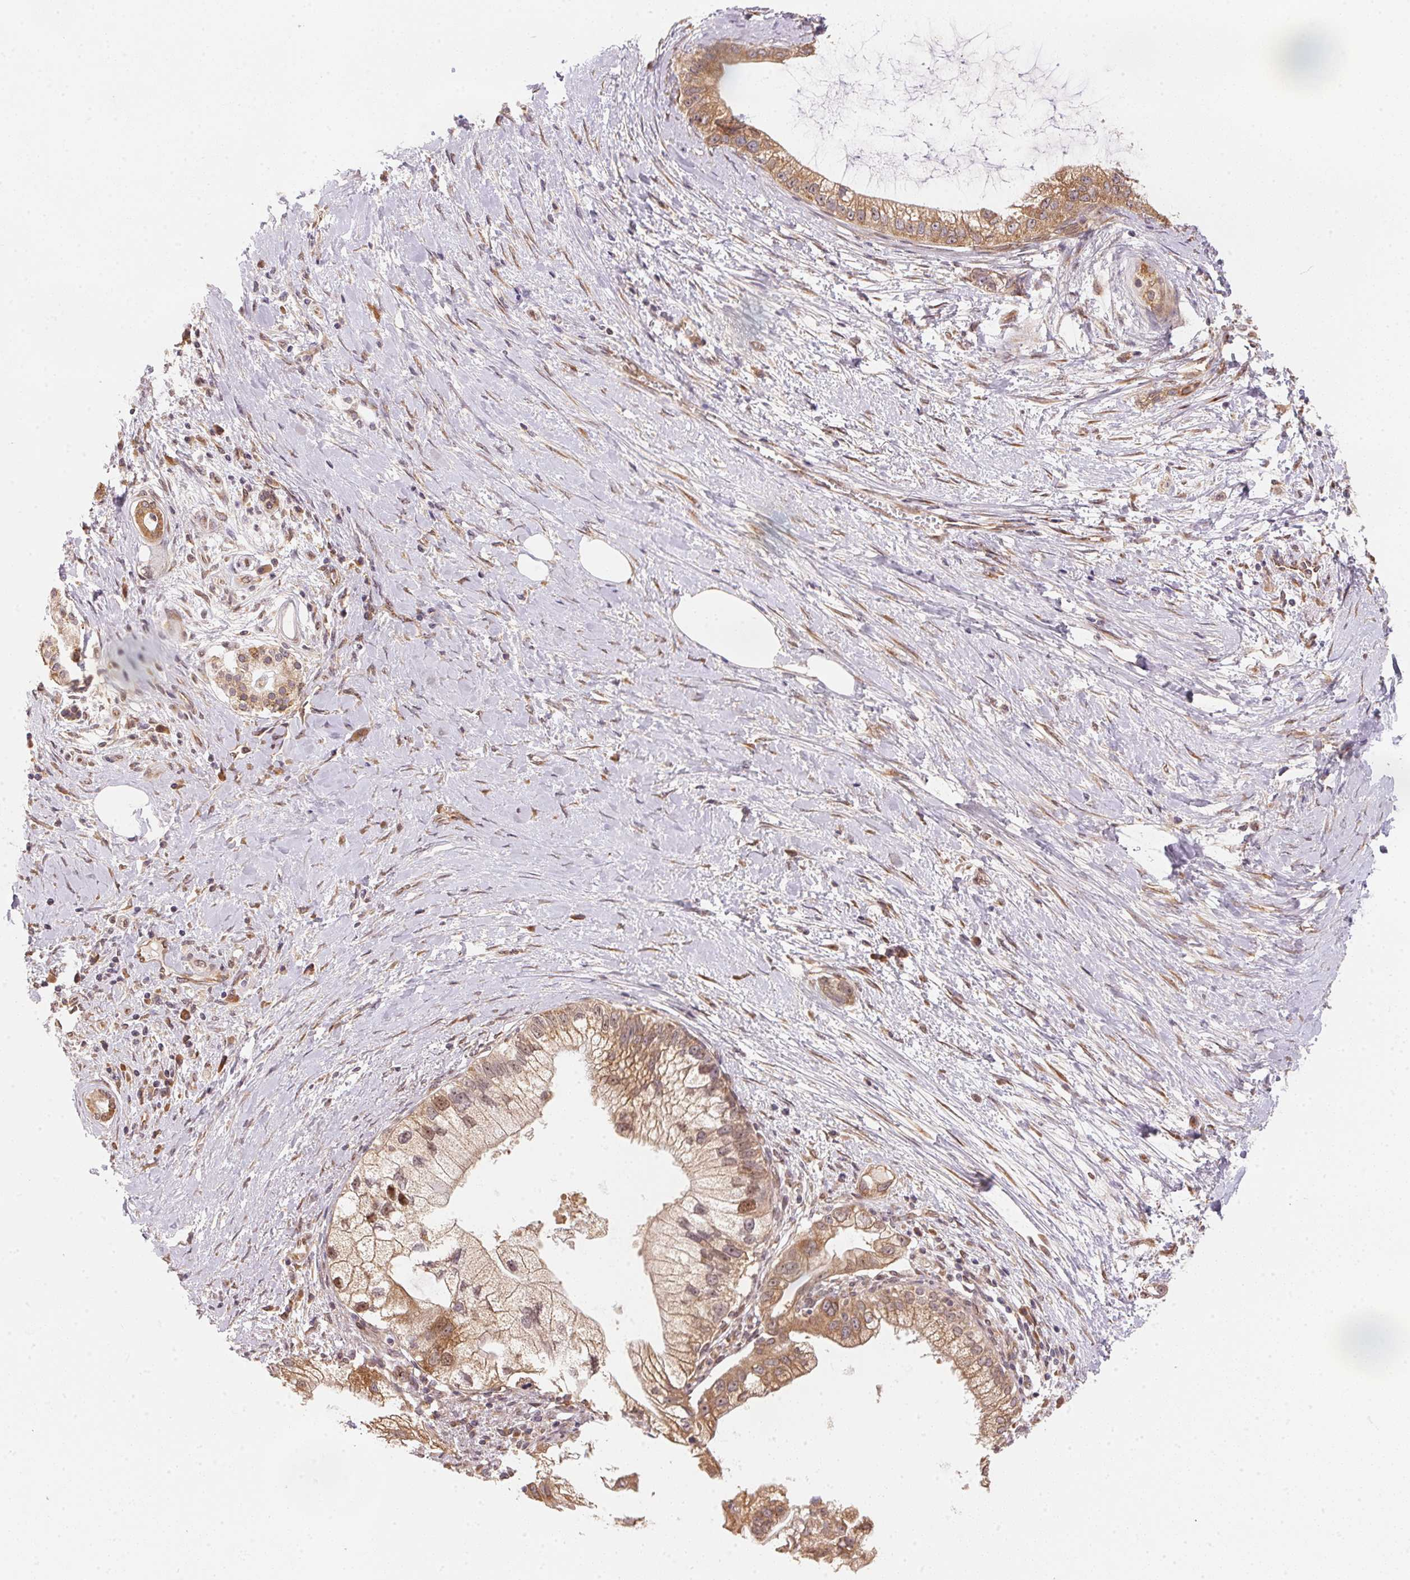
{"staining": {"intensity": "moderate", "quantity": ">75%", "location": "cytoplasmic/membranous,nuclear"}, "tissue": "pancreatic cancer", "cell_type": "Tumor cells", "image_type": "cancer", "snomed": [{"axis": "morphology", "description": "Adenocarcinoma, NOS"}, {"axis": "topography", "description": "Pancreas"}], "caption": "Protein staining reveals moderate cytoplasmic/membranous and nuclear positivity in approximately >75% of tumor cells in pancreatic cancer (adenocarcinoma).", "gene": "EI24", "patient": {"sex": "male", "age": 70}}